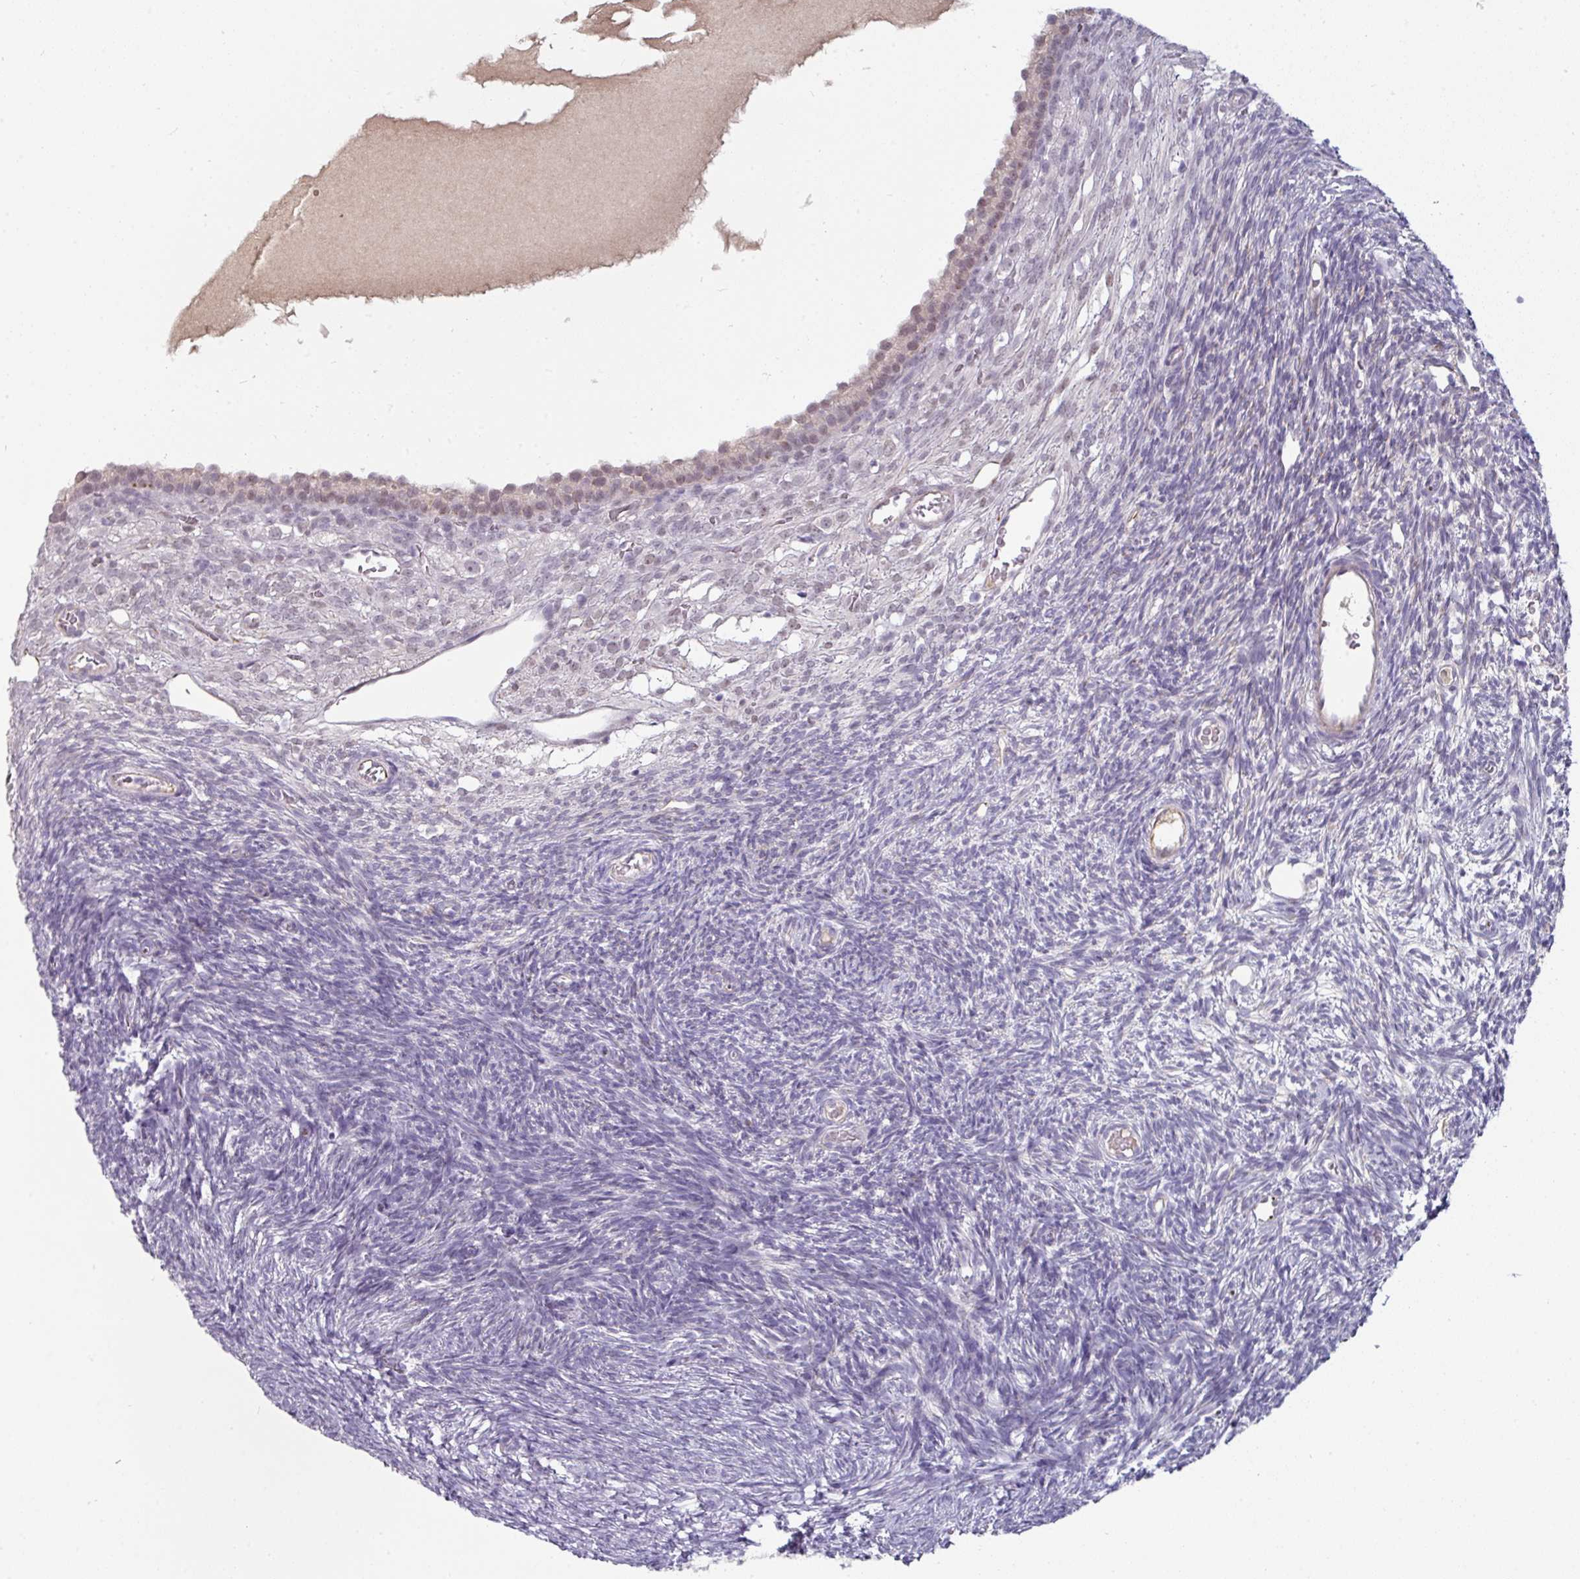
{"staining": {"intensity": "negative", "quantity": "none", "location": "none"}, "tissue": "ovary", "cell_type": "Follicle cells", "image_type": "normal", "snomed": [{"axis": "morphology", "description": "Normal tissue, NOS"}, {"axis": "topography", "description": "Ovary"}], "caption": "The immunohistochemistry histopathology image has no significant positivity in follicle cells of ovary. The staining is performed using DAB brown chromogen with nuclei counter-stained in using hematoxylin.", "gene": "EYA3", "patient": {"sex": "female", "age": 39}}